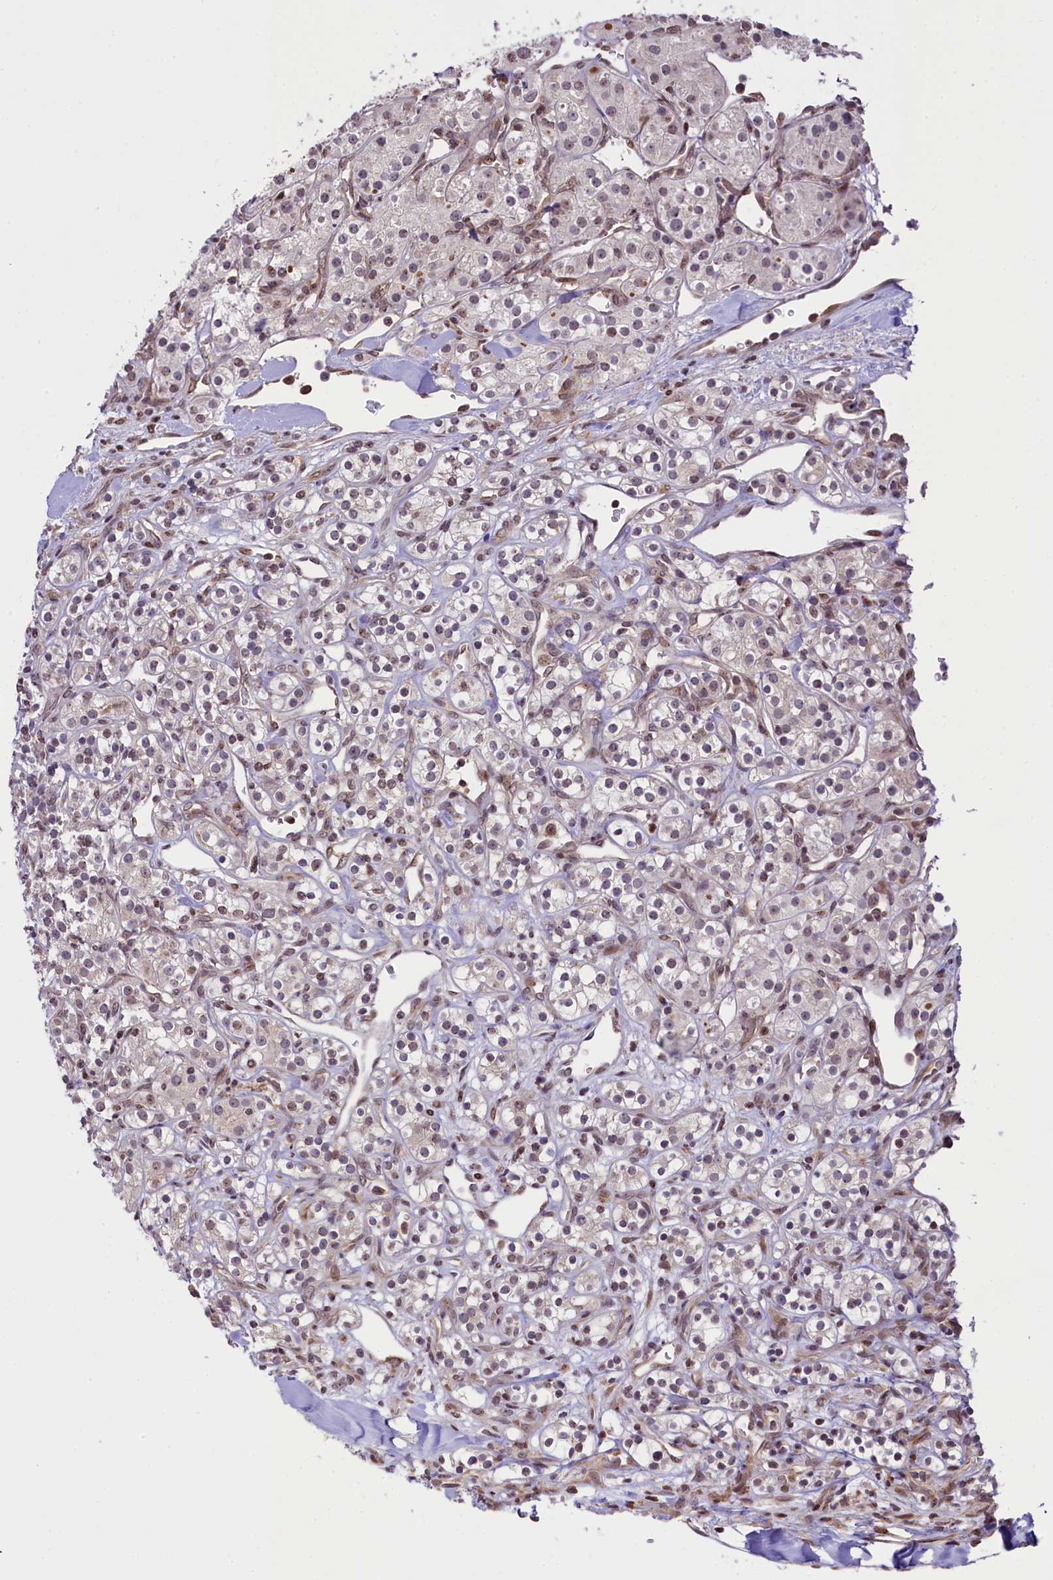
{"staining": {"intensity": "weak", "quantity": ">75%", "location": "nuclear"}, "tissue": "renal cancer", "cell_type": "Tumor cells", "image_type": "cancer", "snomed": [{"axis": "morphology", "description": "Adenocarcinoma, NOS"}, {"axis": "topography", "description": "Kidney"}], "caption": "The micrograph exhibits immunohistochemical staining of renal adenocarcinoma. There is weak nuclear positivity is present in approximately >75% of tumor cells.", "gene": "RBBP8", "patient": {"sex": "male", "age": 77}}